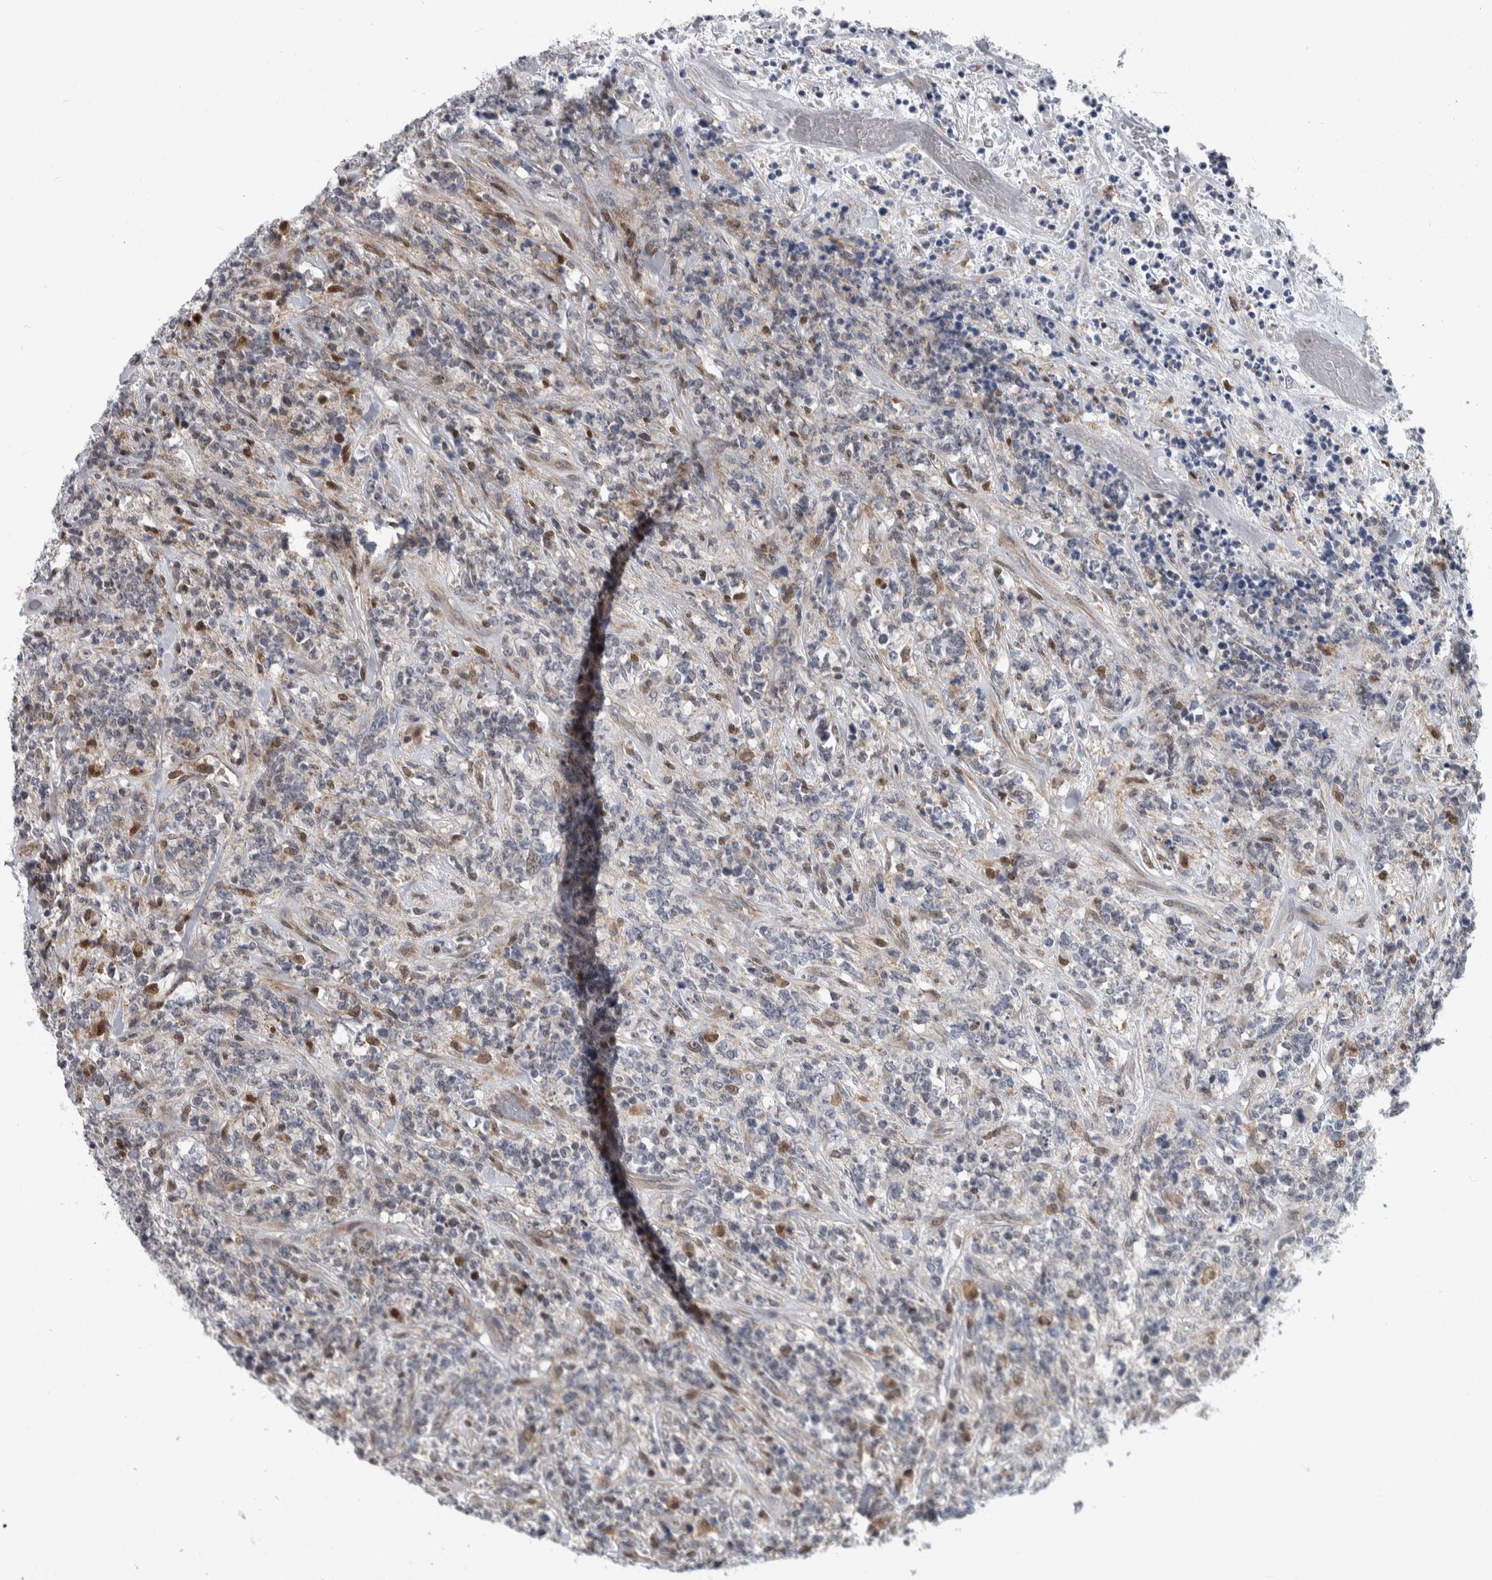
{"staining": {"intensity": "negative", "quantity": "none", "location": "none"}, "tissue": "lymphoma", "cell_type": "Tumor cells", "image_type": "cancer", "snomed": [{"axis": "morphology", "description": "Malignant lymphoma, non-Hodgkin's type, High grade"}, {"axis": "topography", "description": "Soft tissue"}], "caption": "High power microscopy image of an immunohistochemistry photomicrograph of lymphoma, revealing no significant positivity in tumor cells.", "gene": "PTPA", "patient": {"sex": "male", "age": 18}}